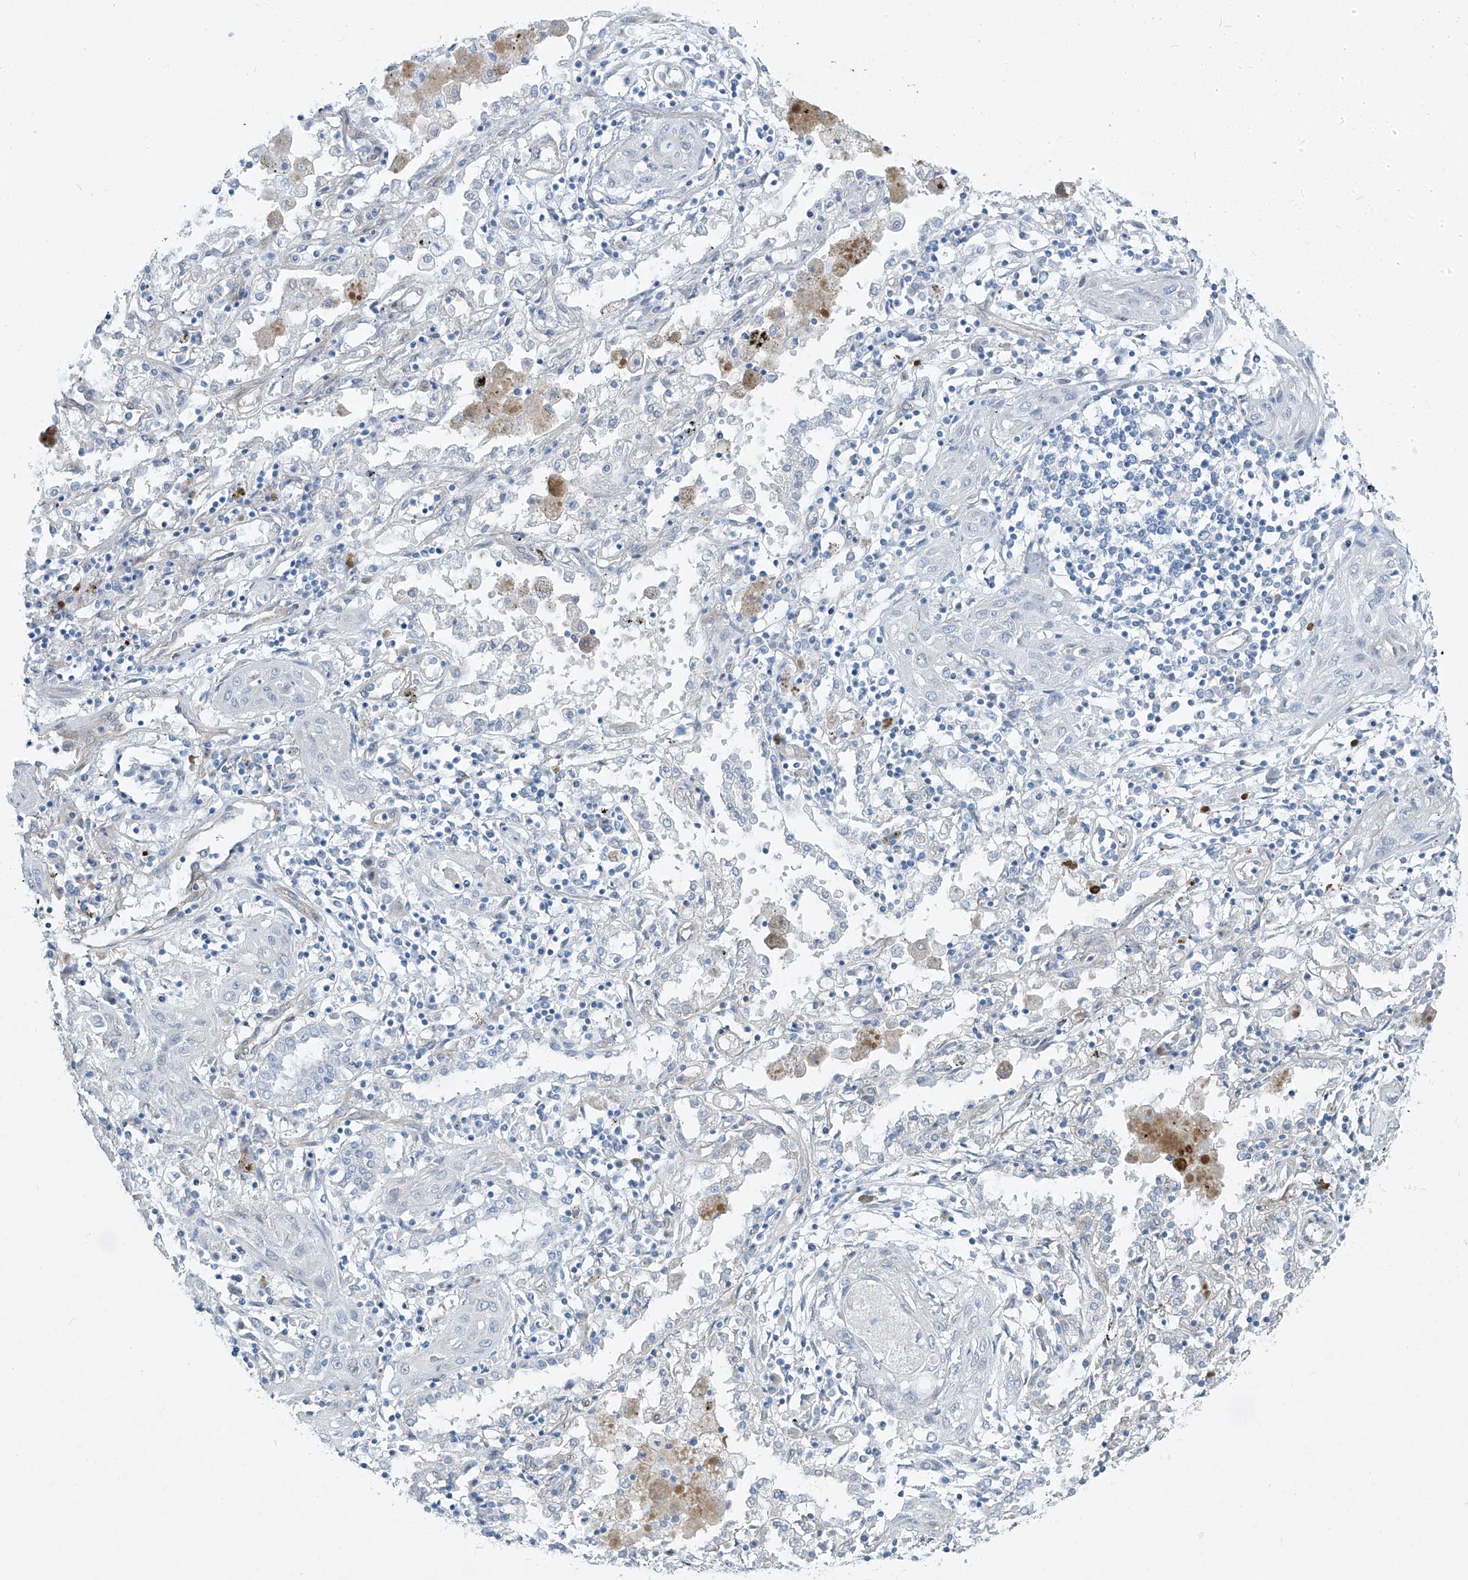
{"staining": {"intensity": "negative", "quantity": "none", "location": "none"}, "tissue": "lung cancer", "cell_type": "Tumor cells", "image_type": "cancer", "snomed": [{"axis": "morphology", "description": "Squamous cell carcinoma, NOS"}, {"axis": "topography", "description": "Lung"}], "caption": "IHC of human squamous cell carcinoma (lung) exhibits no staining in tumor cells. The staining was performed using DAB to visualize the protein expression in brown, while the nuclei were stained in blue with hematoxylin (Magnification: 20x).", "gene": "TNS2", "patient": {"sex": "female", "age": 47}}